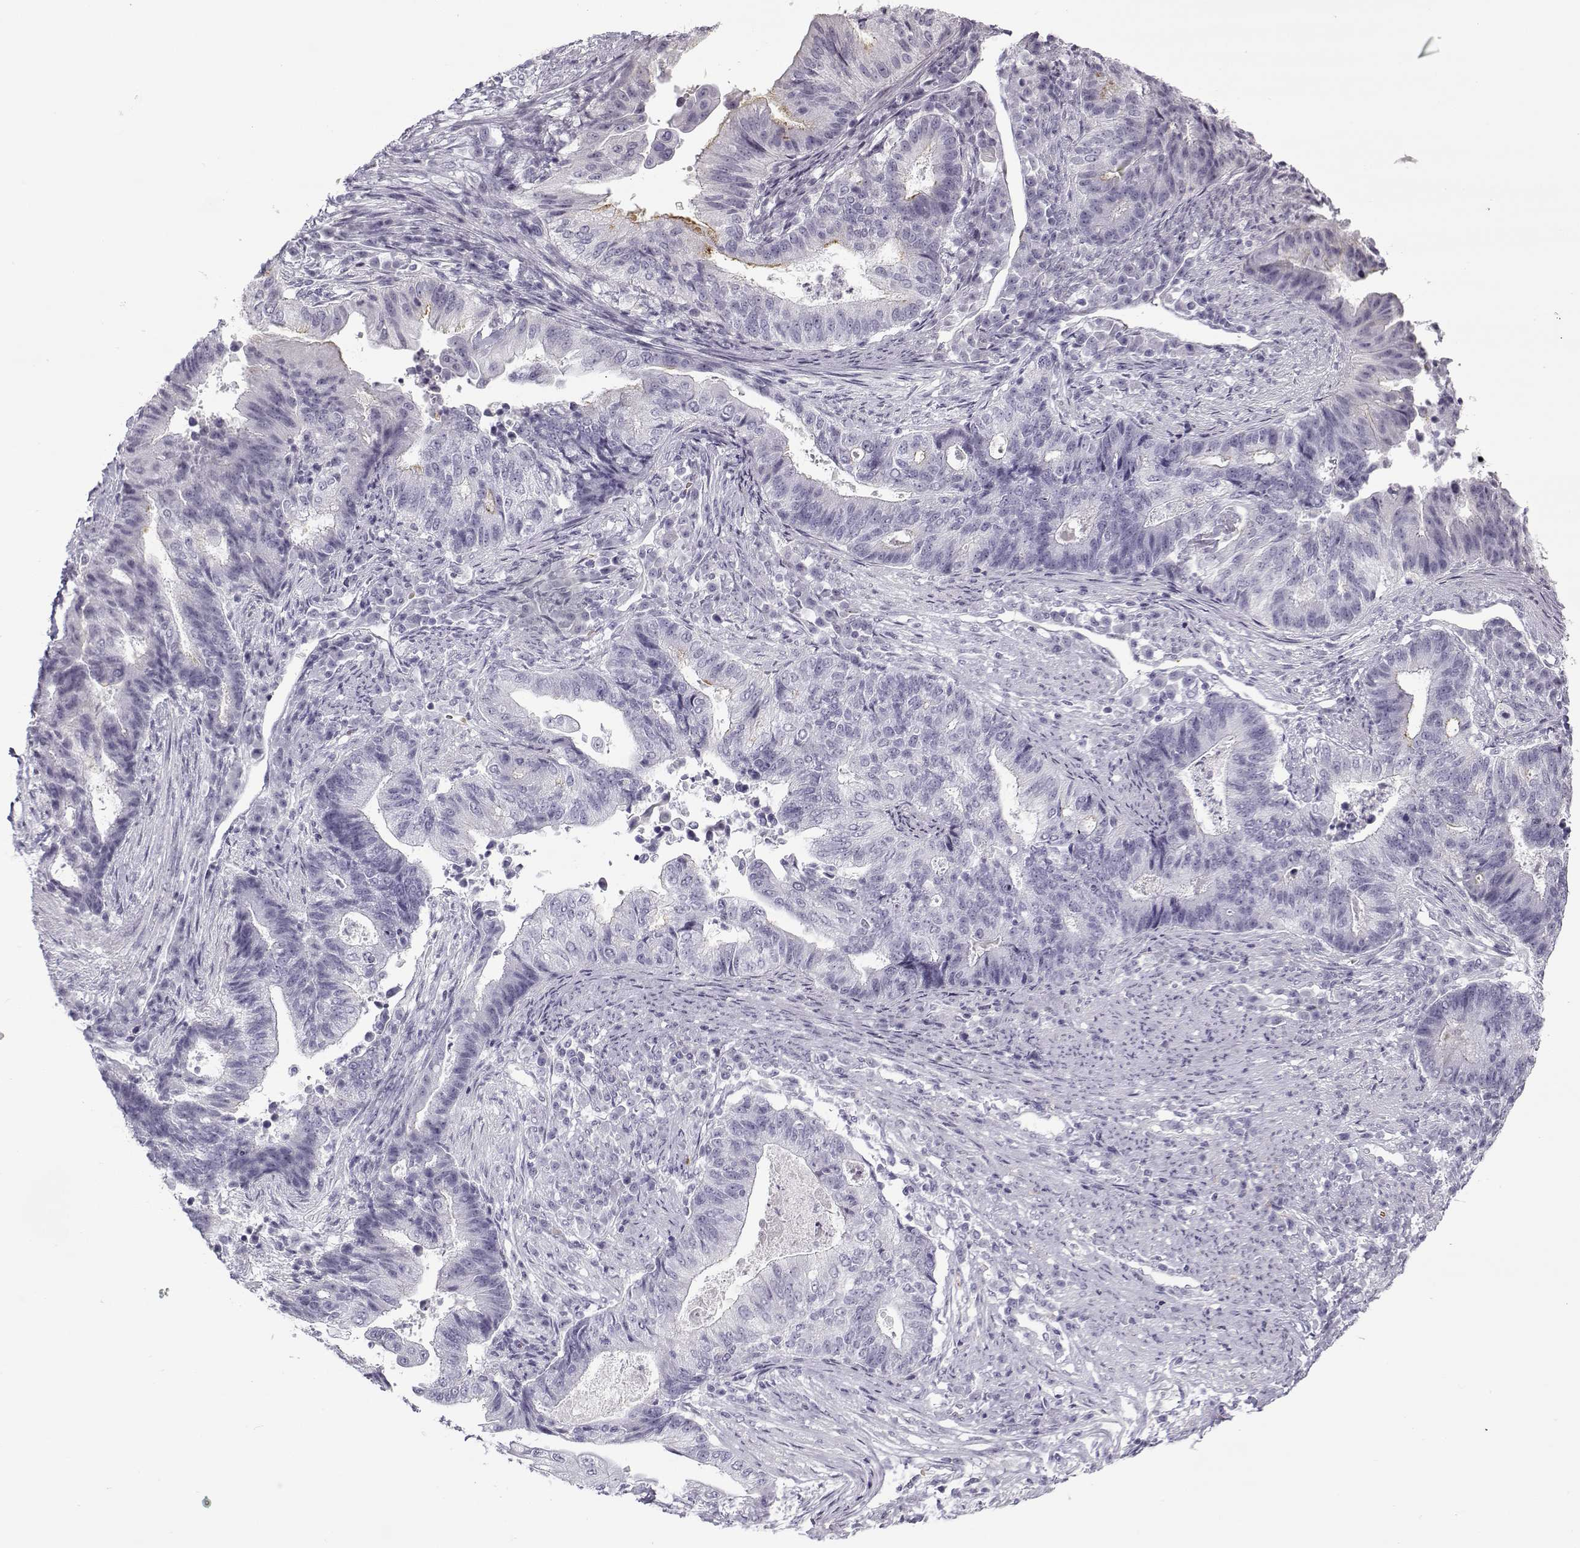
{"staining": {"intensity": "negative", "quantity": "none", "location": "none"}, "tissue": "endometrial cancer", "cell_type": "Tumor cells", "image_type": "cancer", "snomed": [{"axis": "morphology", "description": "Adenocarcinoma, NOS"}, {"axis": "topography", "description": "Uterus"}, {"axis": "topography", "description": "Endometrium"}], "caption": "IHC of endometrial adenocarcinoma displays no staining in tumor cells.", "gene": "SNCA", "patient": {"sex": "female", "age": 54}}